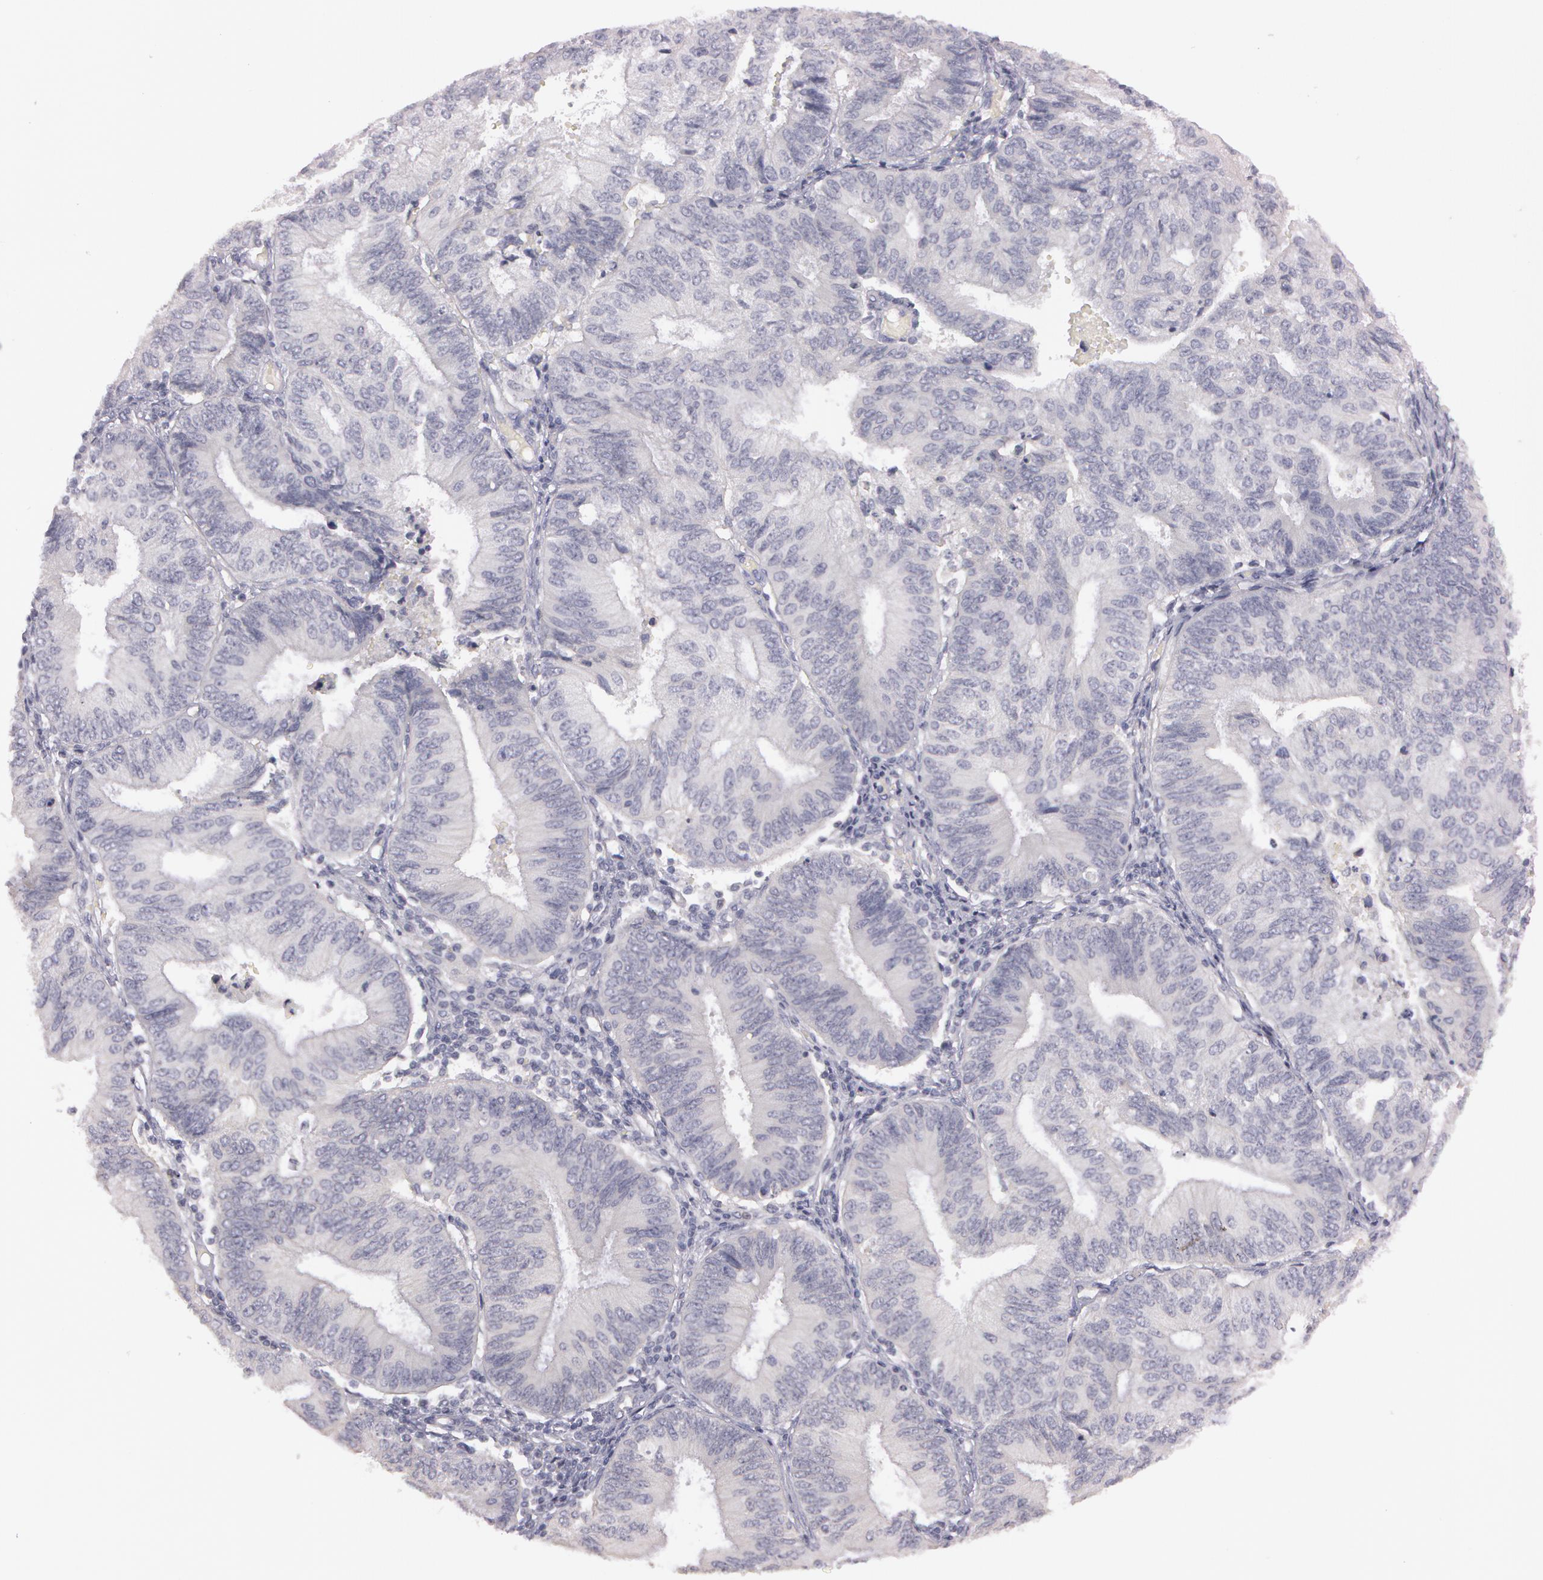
{"staining": {"intensity": "negative", "quantity": "none", "location": "none"}, "tissue": "endometrial cancer", "cell_type": "Tumor cells", "image_type": "cancer", "snomed": [{"axis": "morphology", "description": "Adenocarcinoma, NOS"}, {"axis": "topography", "description": "Endometrium"}], "caption": "This is an immunohistochemistry (IHC) image of human adenocarcinoma (endometrial). There is no expression in tumor cells.", "gene": "IL1RN", "patient": {"sex": "female", "age": 55}}